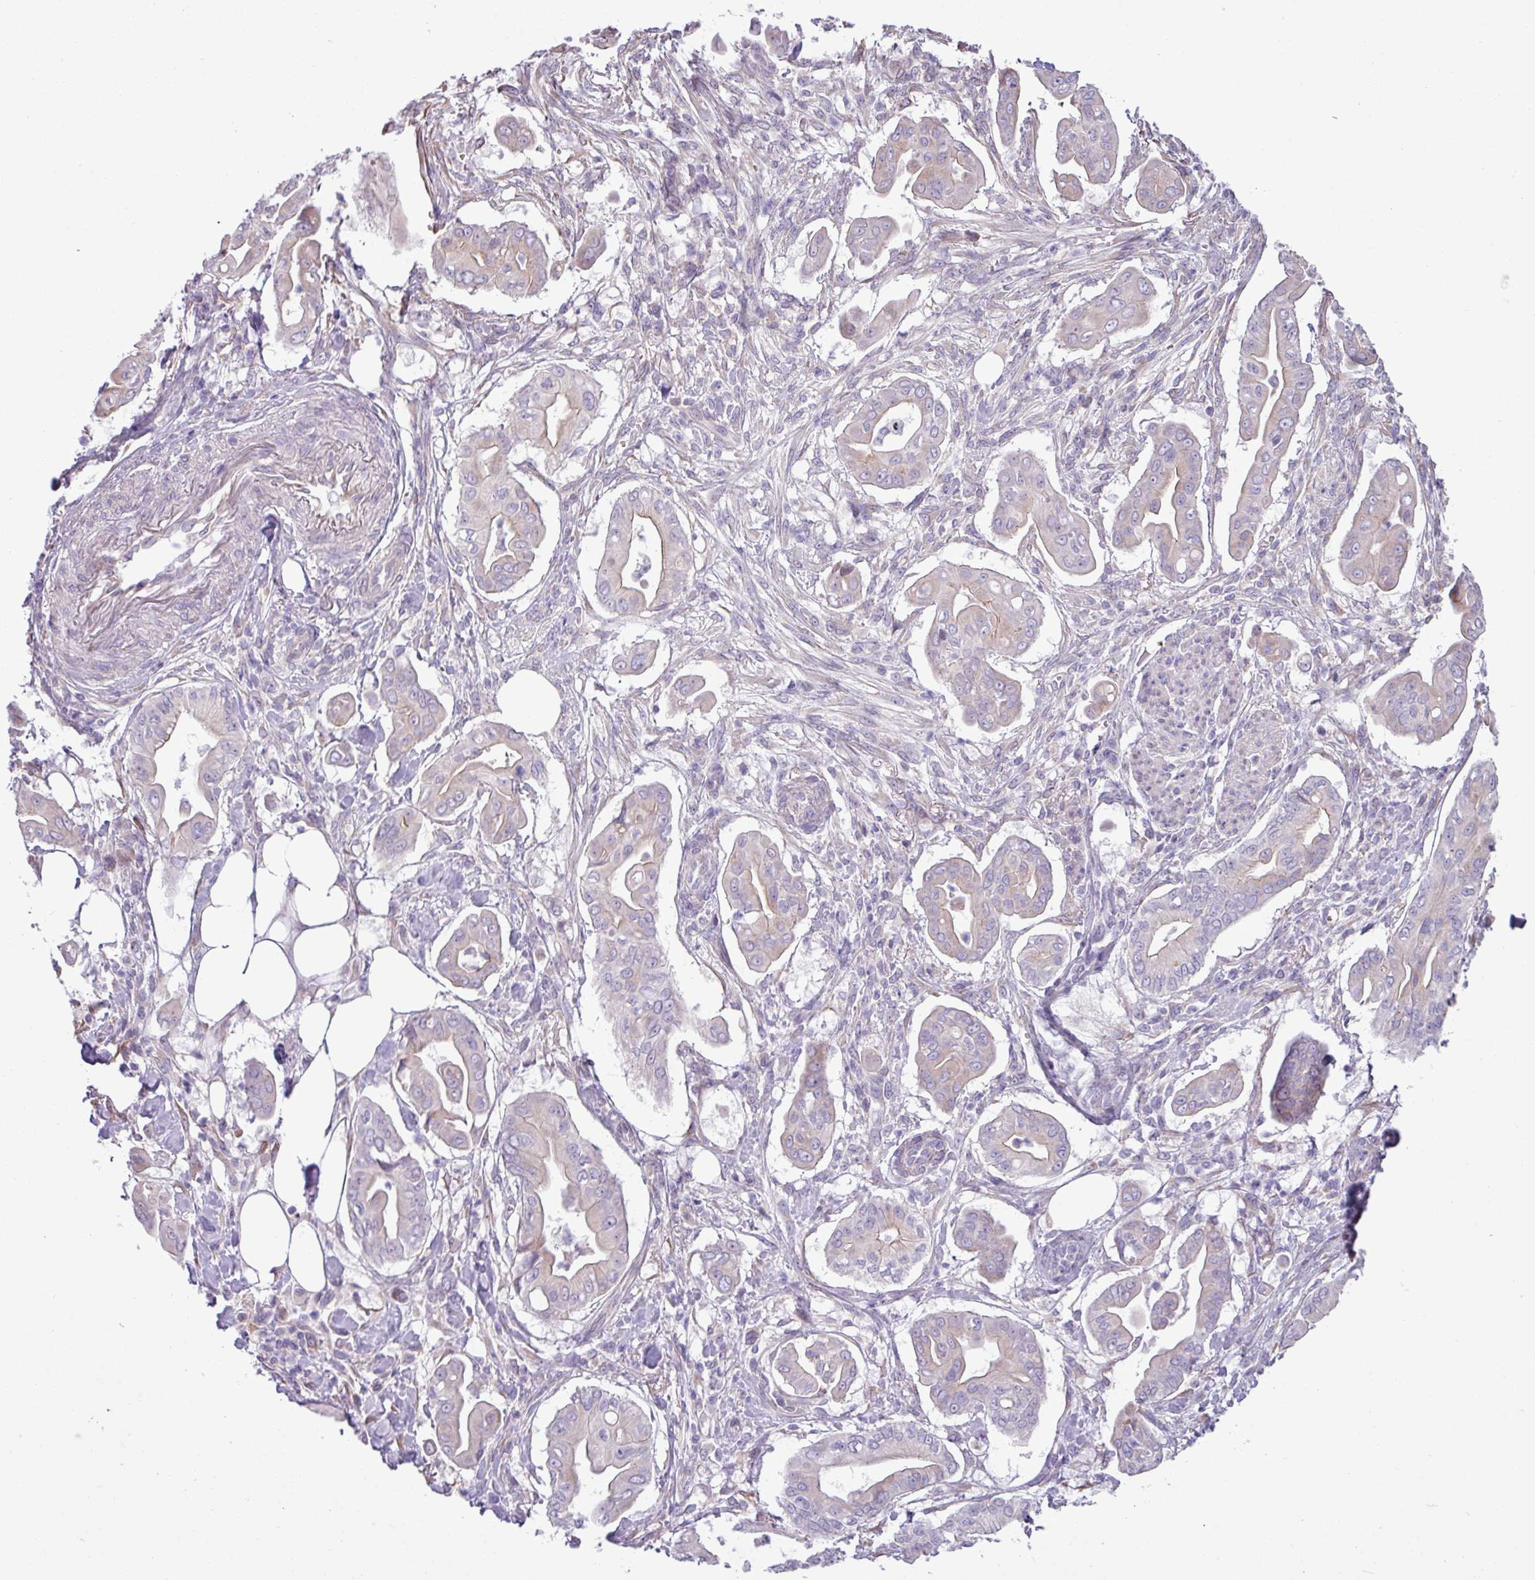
{"staining": {"intensity": "negative", "quantity": "none", "location": "none"}, "tissue": "pancreatic cancer", "cell_type": "Tumor cells", "image_type": "cancer", "snomed": [{"axis": "morphology", "description": "Adenocarcinoma, NOS"}, {"axis": "topography", "description": "Pancreas"}], "caption": "Human adenocarcinoma (pancreatic) stained for a protein using IHC exhibits no expression in tumor cells.", "gene": "IRGC", "patient": {"sex": "male", "age": 71}}